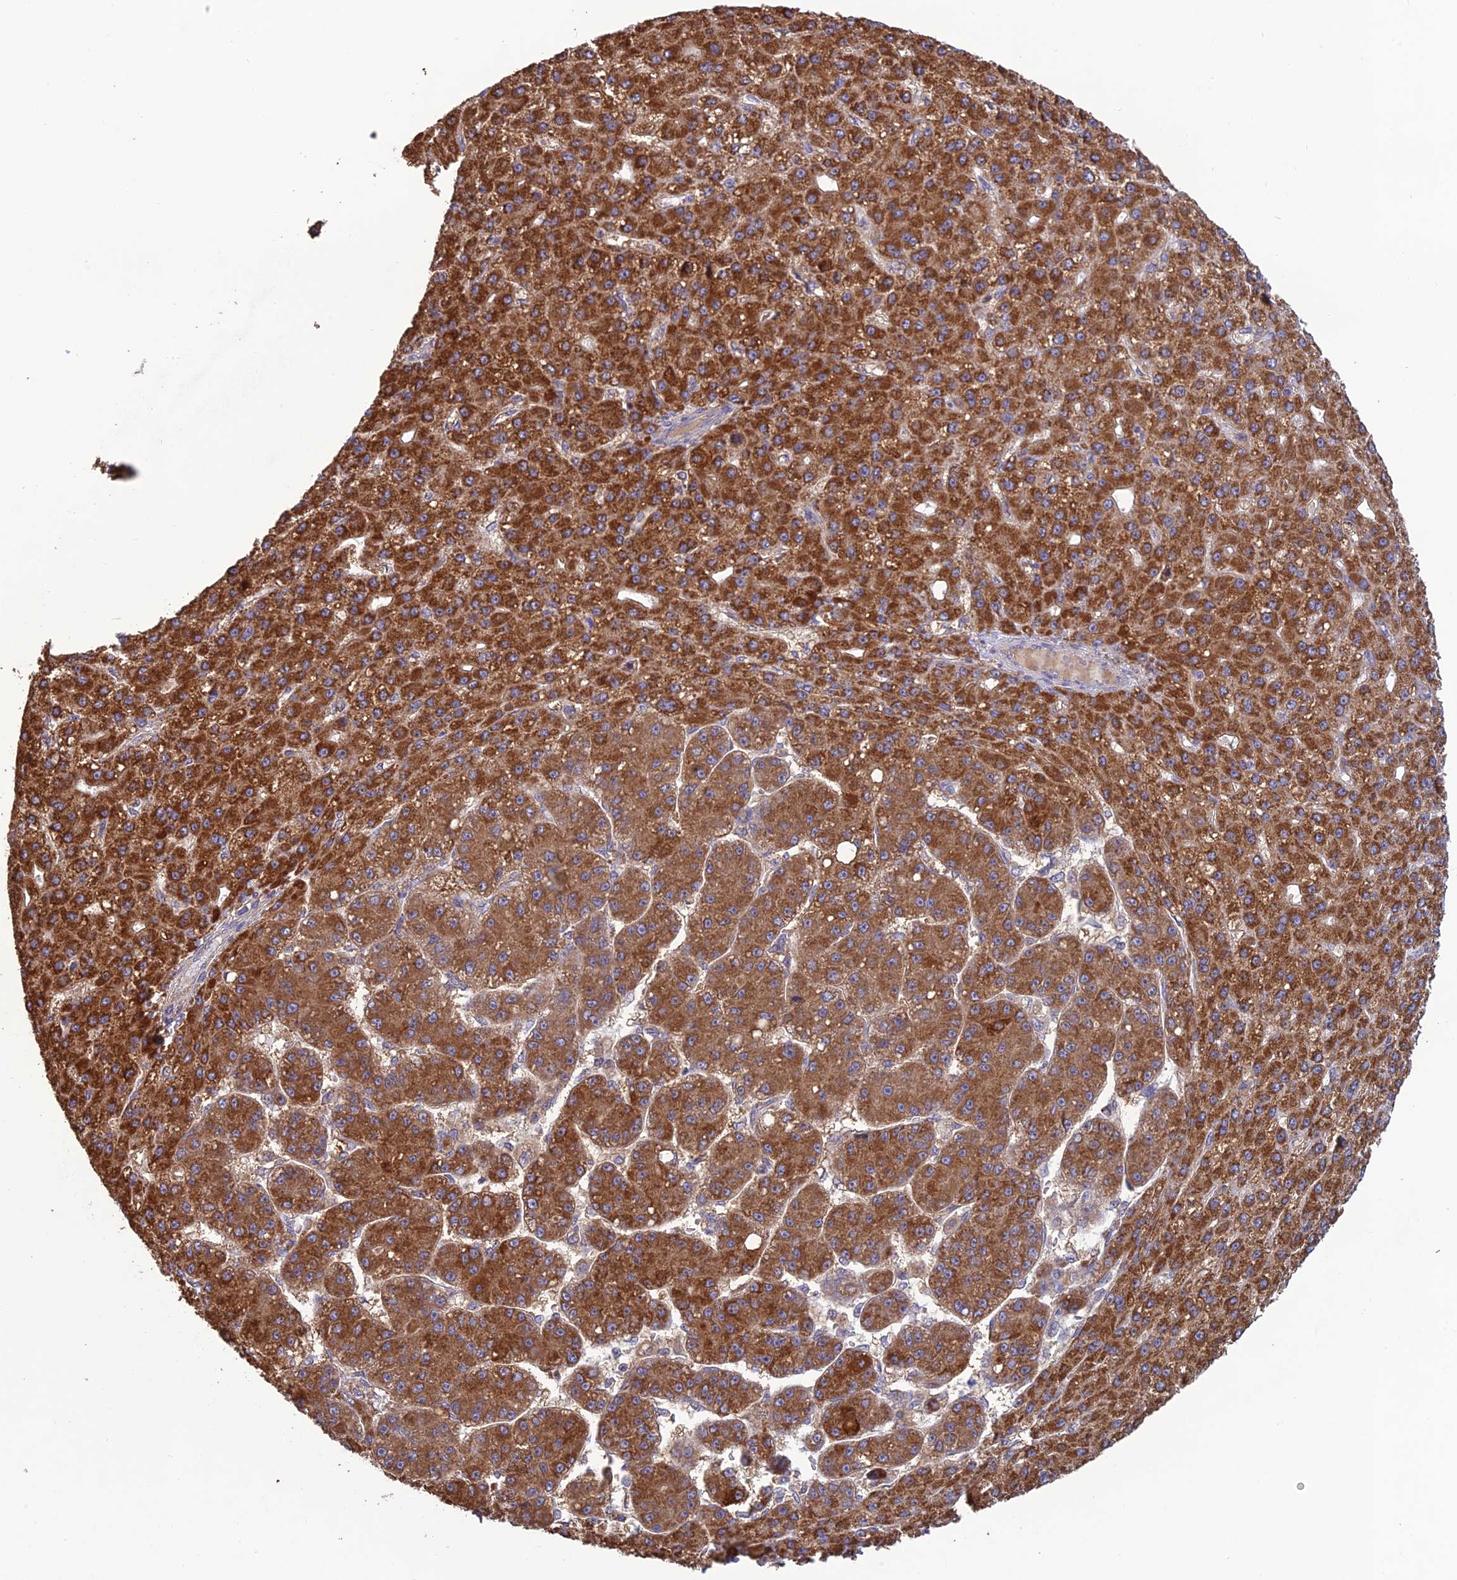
{"staining": {"intensity": "strong", "quantity": ">75%", "location": "cytoplasmic/membranous"}, "tissue": "liver cancer", "cell_type": "Tumor cells", "image_type": "cancer", "snomed": [{"axis": "morphology", "description": "Carcinoma, Hepatocellular, NOS"}, {"axis": "topography", "description": "Liver"}], "caption": "Liver cancer (hepatocellular carcinoma) stained with DAB immunohistochemistry reveals high levels of strong cytoplasmic/membranous expression in about >75% of tumor cells. (brown staining indicates protein expression, while blue staining denotes nuclei).", "gene": "MRNIP", "patient": {"sex": "male", "age": 67}}